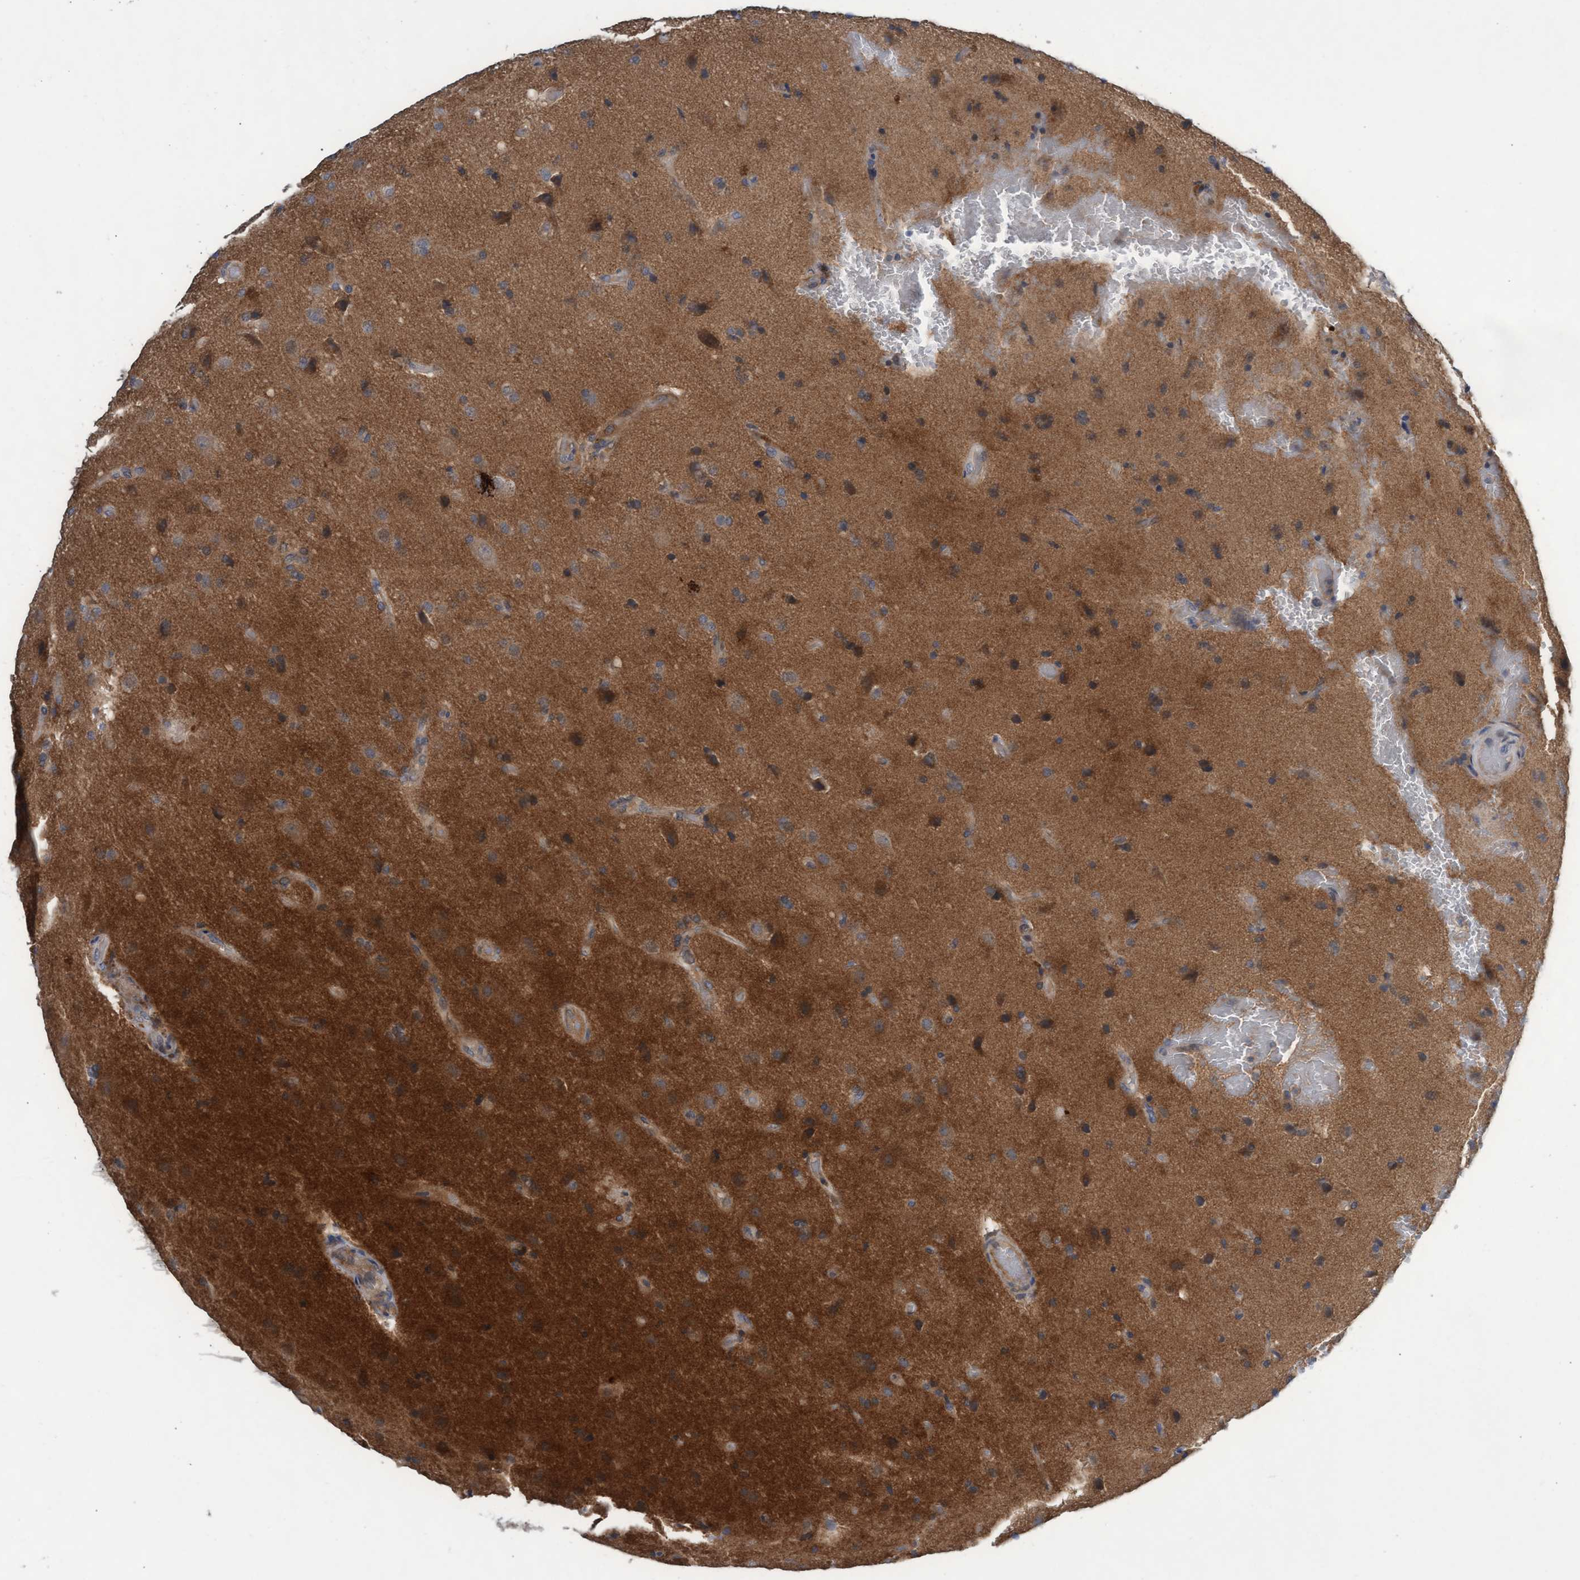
{"staining": {"intensity": "moderate", "quantity": "<25%", "location": "cytoplasmic/membranous"}, "tissue": "glioma", "cell_type": "Tumor cells", "image_type": "cancer", "snomed": [{"axis": "morphology", "description": "Normal tissue, NOS"}, {"axis": "morphology", "description": "Glioma, malignant, High grade"}, {"axis": "topography", "description": "Cerebral cortex"}], "caption": "Immunohistochemical staining of malignant glioma (high-grade) shows low levels of moderate cytoplasmic/membranous staining in about <25% of tumor cells.", "gene": "ABCF2", "patient": {"sex": "male", "age": 77}}